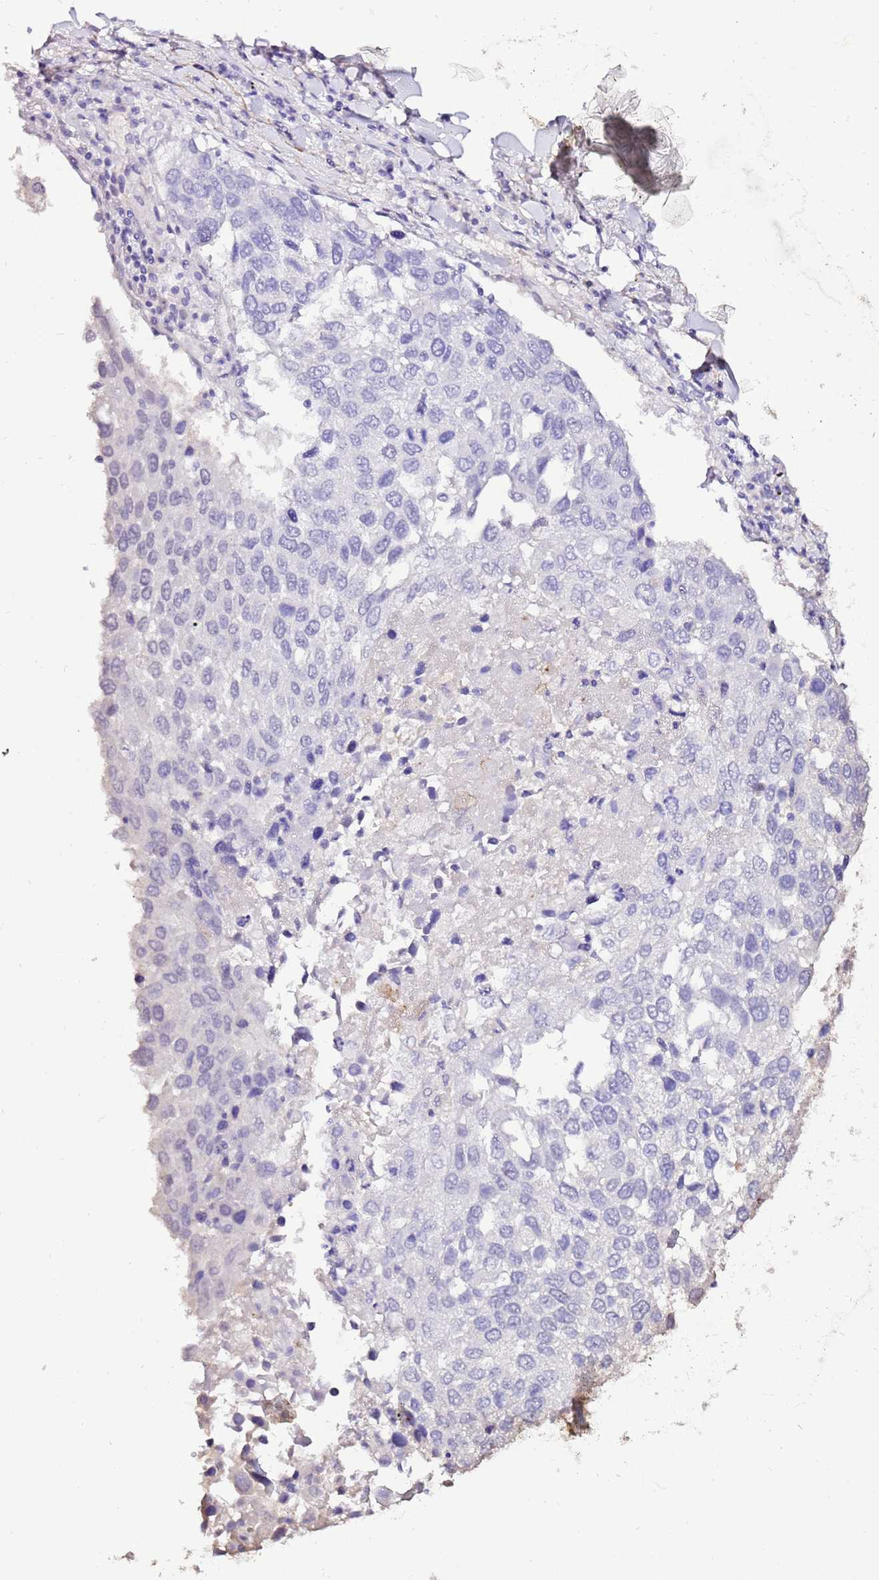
{"staining": {"intensity": "negative", "quantity": "none", "location": "none"}, "tissue": "lung cancer", "cell_type": "Tumor cells", "image_type": "cancer", "snomed": [{"axis": "morphology", "description": "Squamous cell carcinoma, NOS"}, {"axis": "topography", "description": "Lung"}], "caption": "Immunohistochemistry of squamous cell carcinoma (lung) displays no expression in tumor cells.", "gene": "ART5", "patient": {"sex": "male", "age": 65}}